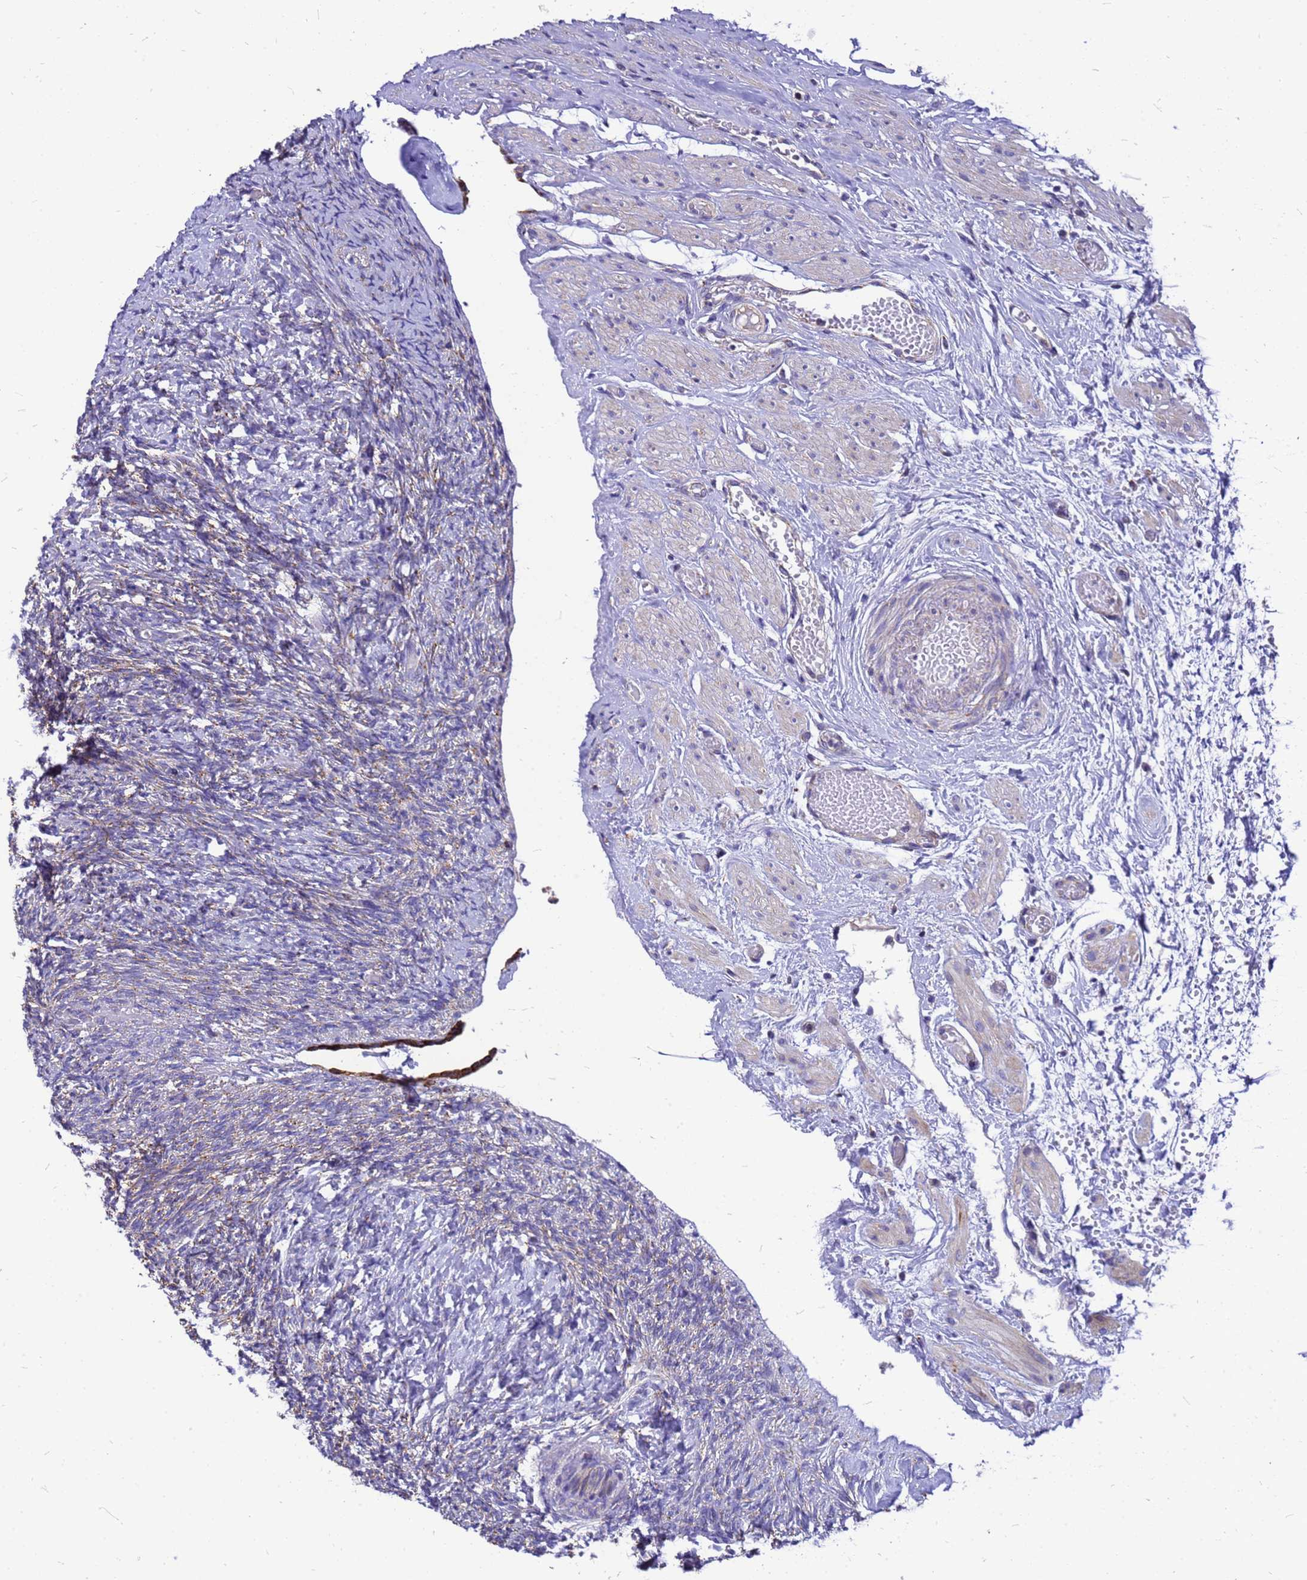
{"staining": {"intensity": "strong", "quantity": ">75%", "location": "cytoplasmic/membranous"}, "tissue": "ovary", "cell_type": "Follicle cells", "image_type": "normal", "snomed": [{"axis": "morphology", "description": "Normal tissue, NOS"}, {"axis": "topography", "description": "Ovary"}], "caption": "Immunohistochemistry (IHC) (DAB) staining of benign human ovary demonstrates strong cytoplasmic/membranous protein positivity in approximately >75% of follicle cells. (DAB (3,3'-diaminobenzidine) IHC, brown staining for protein, blue staining for nuclei).", "gene": "CMC4", "patient": {"sex": "female", "age": 41}}